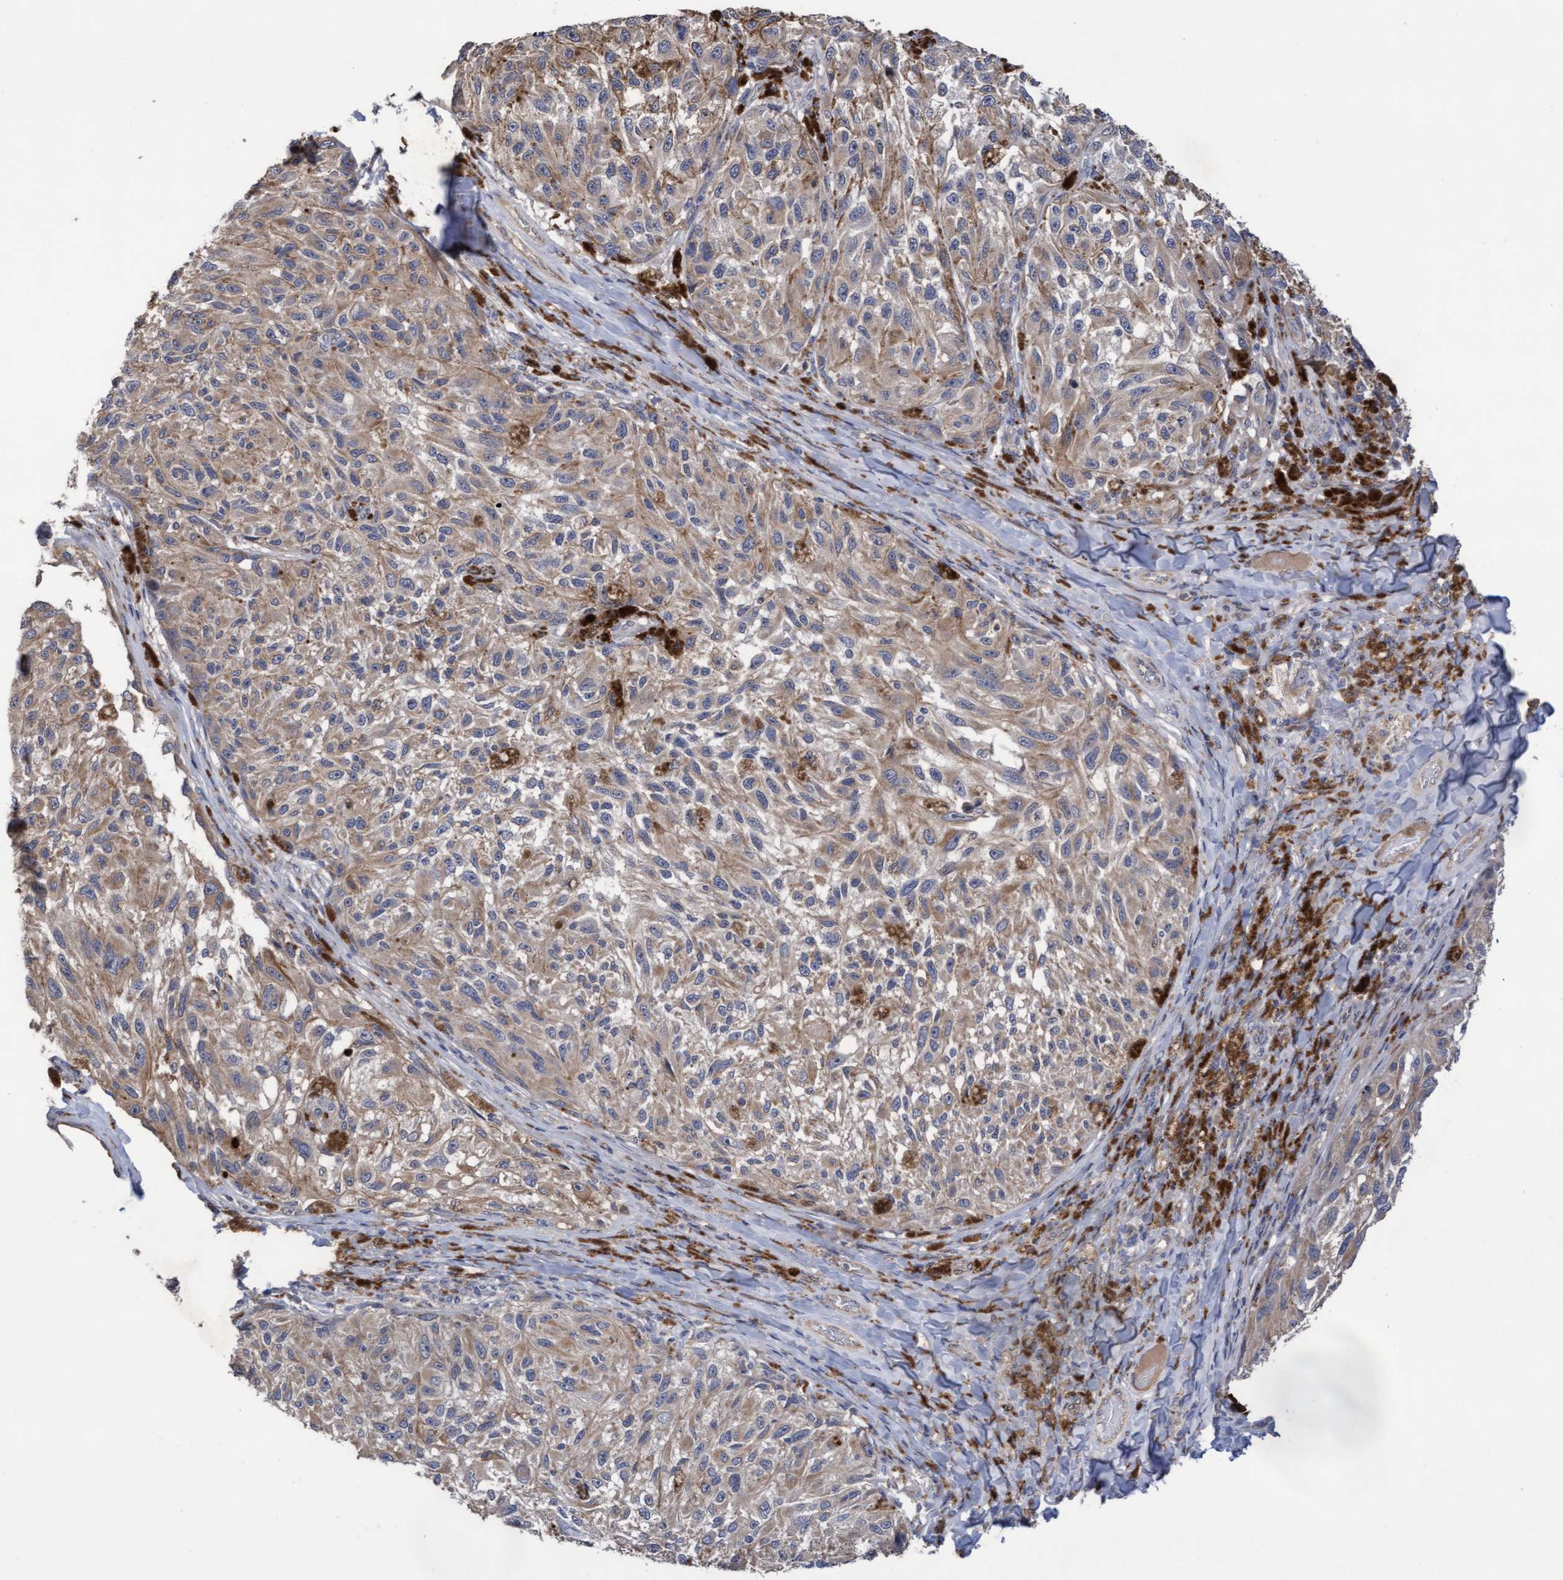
{"staining": {"intensity": "weak", "quantity": "<25%", "location": "cytoplasmic/membranous"}, "tissue": "melanoma", "cell_type": "Tumor cells", "image_type": "cancer", "snomed": [{"axis": "morphology", "description": "Malignant melanoma, NOS"}, {"axis": "topography", "description": "Skin"}], "caption": "Malignant melanoma was stained to show a protein in brown. There is no significant expression in tumor cells.", "gene": "KRT24", "patient": {"sex": "female", "age": 73}}